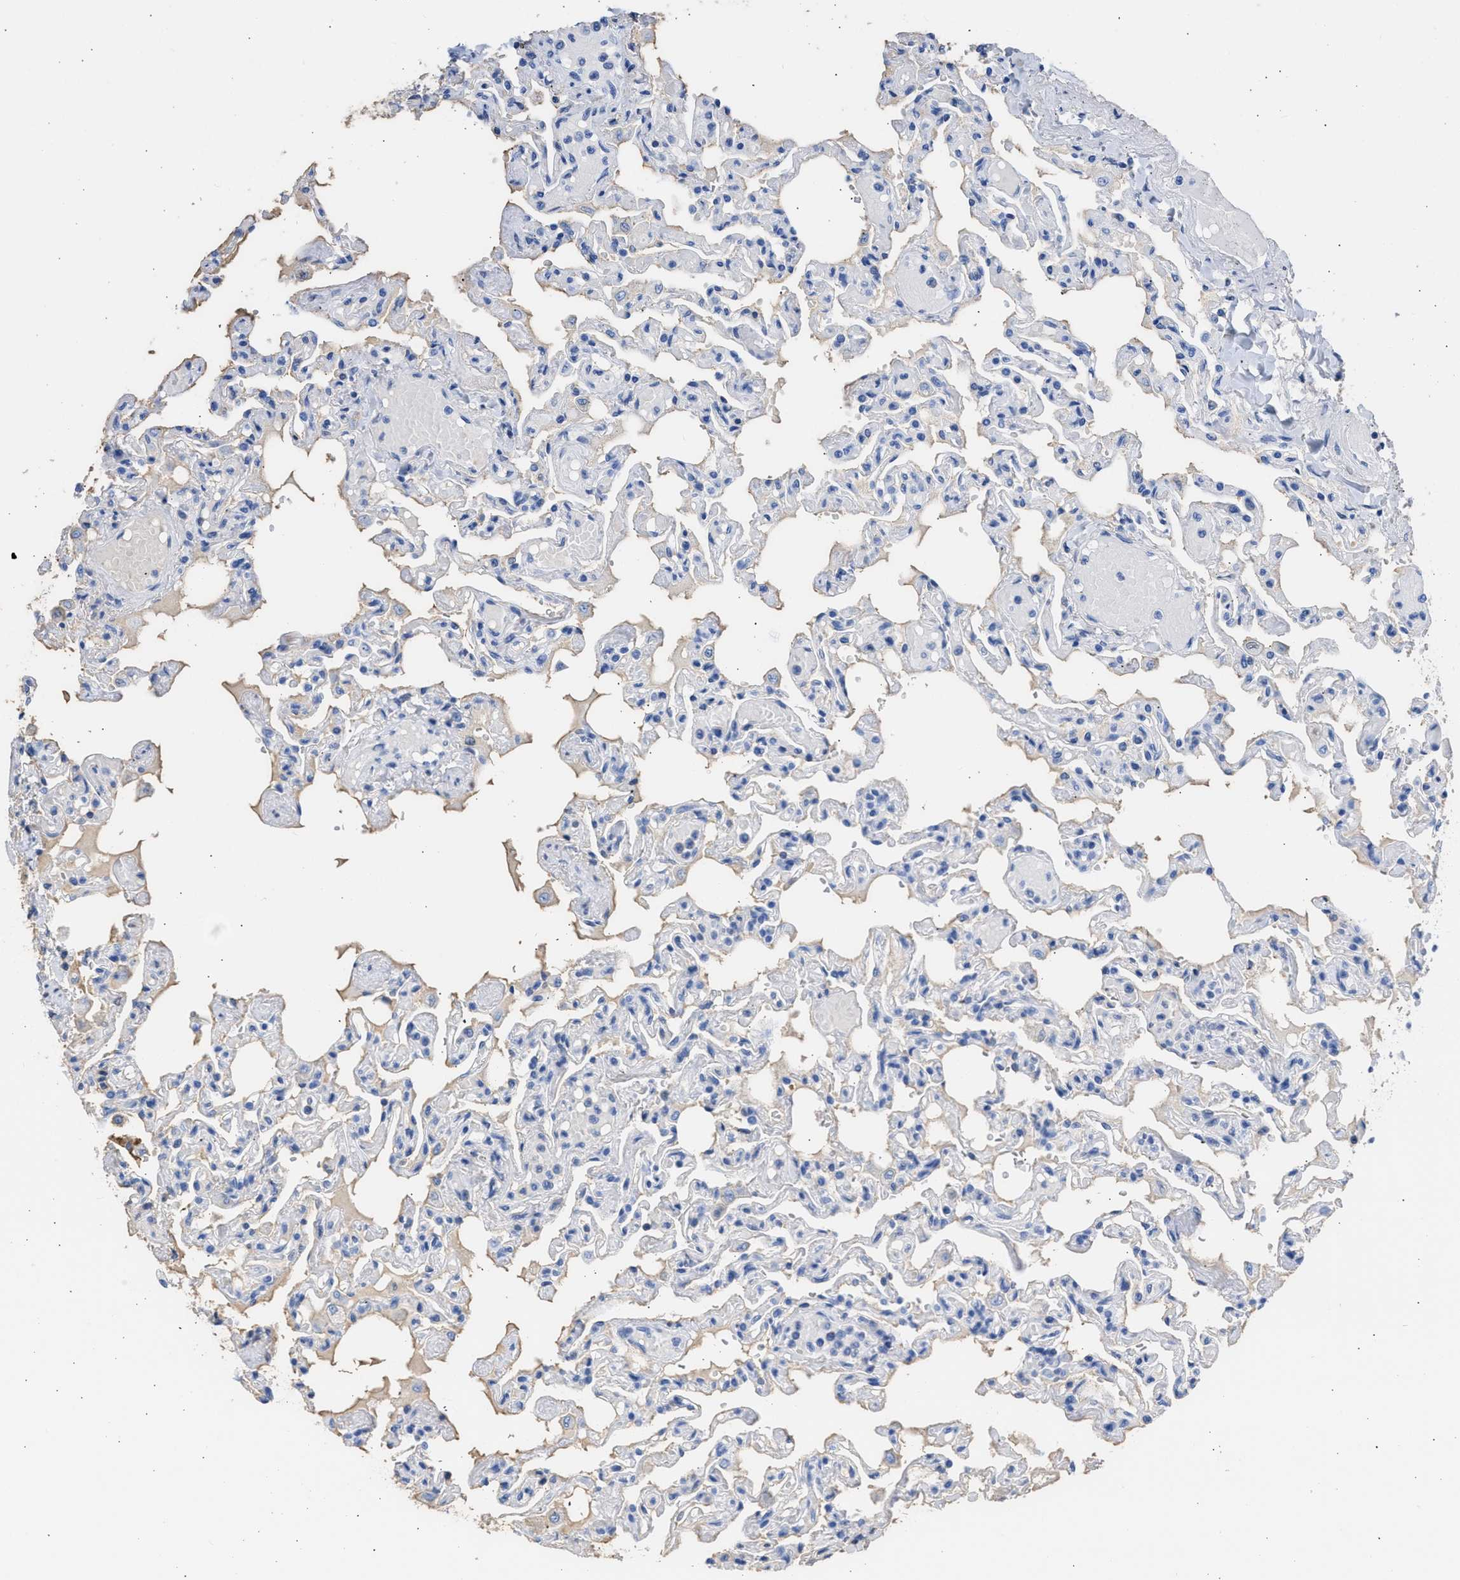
{"staining": {"intensity": "negative", "quantity": "none", "location": "none"}, "tissue": "lung", "cell_type": "Alveolar cells", "image_type": "normal", "snomed": [{"axis": "morphology", "description": "Normal tissue, NOS"}, {"axis": "topography", "description": "Lung"}], "caption": "This histopathology image is of unremarkable lung stained with immunohistochemistry to label a protein in brown with the nuclei are counter-stained blue. There is no staining in alveolar cells. (DAB (3,3'-diaminobenzidine) IHC with hematoxylin counter stain).", "gene": "RSPH1", "patient": {"sex": "male", "age": 21}}